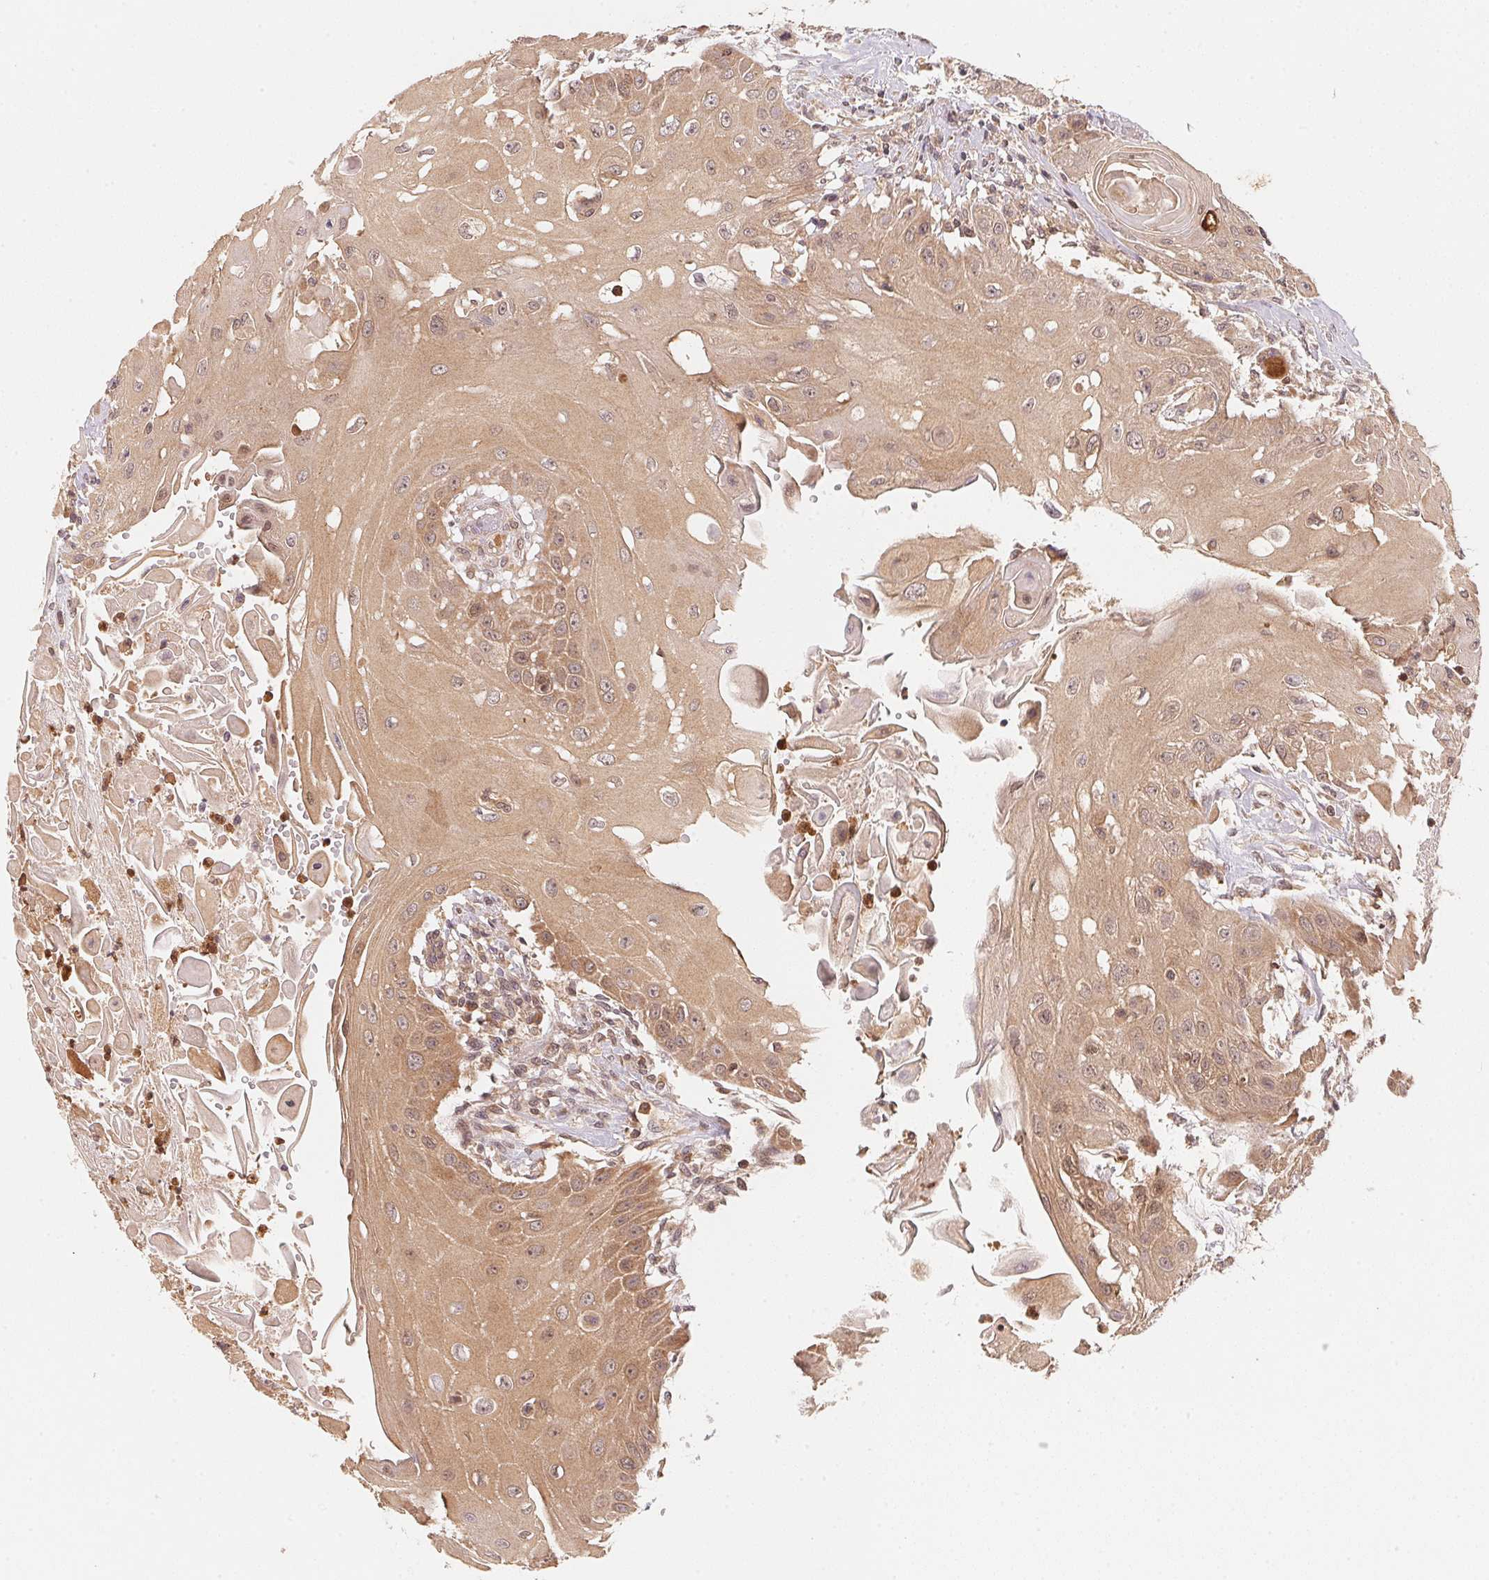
{"staining": {"intensity": "moderate", "quantity": ">75%", "location": "cytoplasmic/membranous,nuclear"}, "tissue": "head and neck cancer", "cell_type": "Tumor cells", "image_type": "cancer", "snomed": [{"axis": "morphology", "description": "Squamous cell carcinoma, NOS"}, {"axis": "topography", "description": "Oral tissue"}, {"axis": "topography", "description": "Head-Neck"}, {"axis": "topography", "description": "Neck, NOS"}], "caption": "The micrograph shows a brown stain indicating the presence of a protein in the cytoplasmic/membranous and nuclear of tumor cells in head and neck squamous cell carcinoma.", "gene": "CCDC102B", "patient": {"sex": "female", "age": 55}}